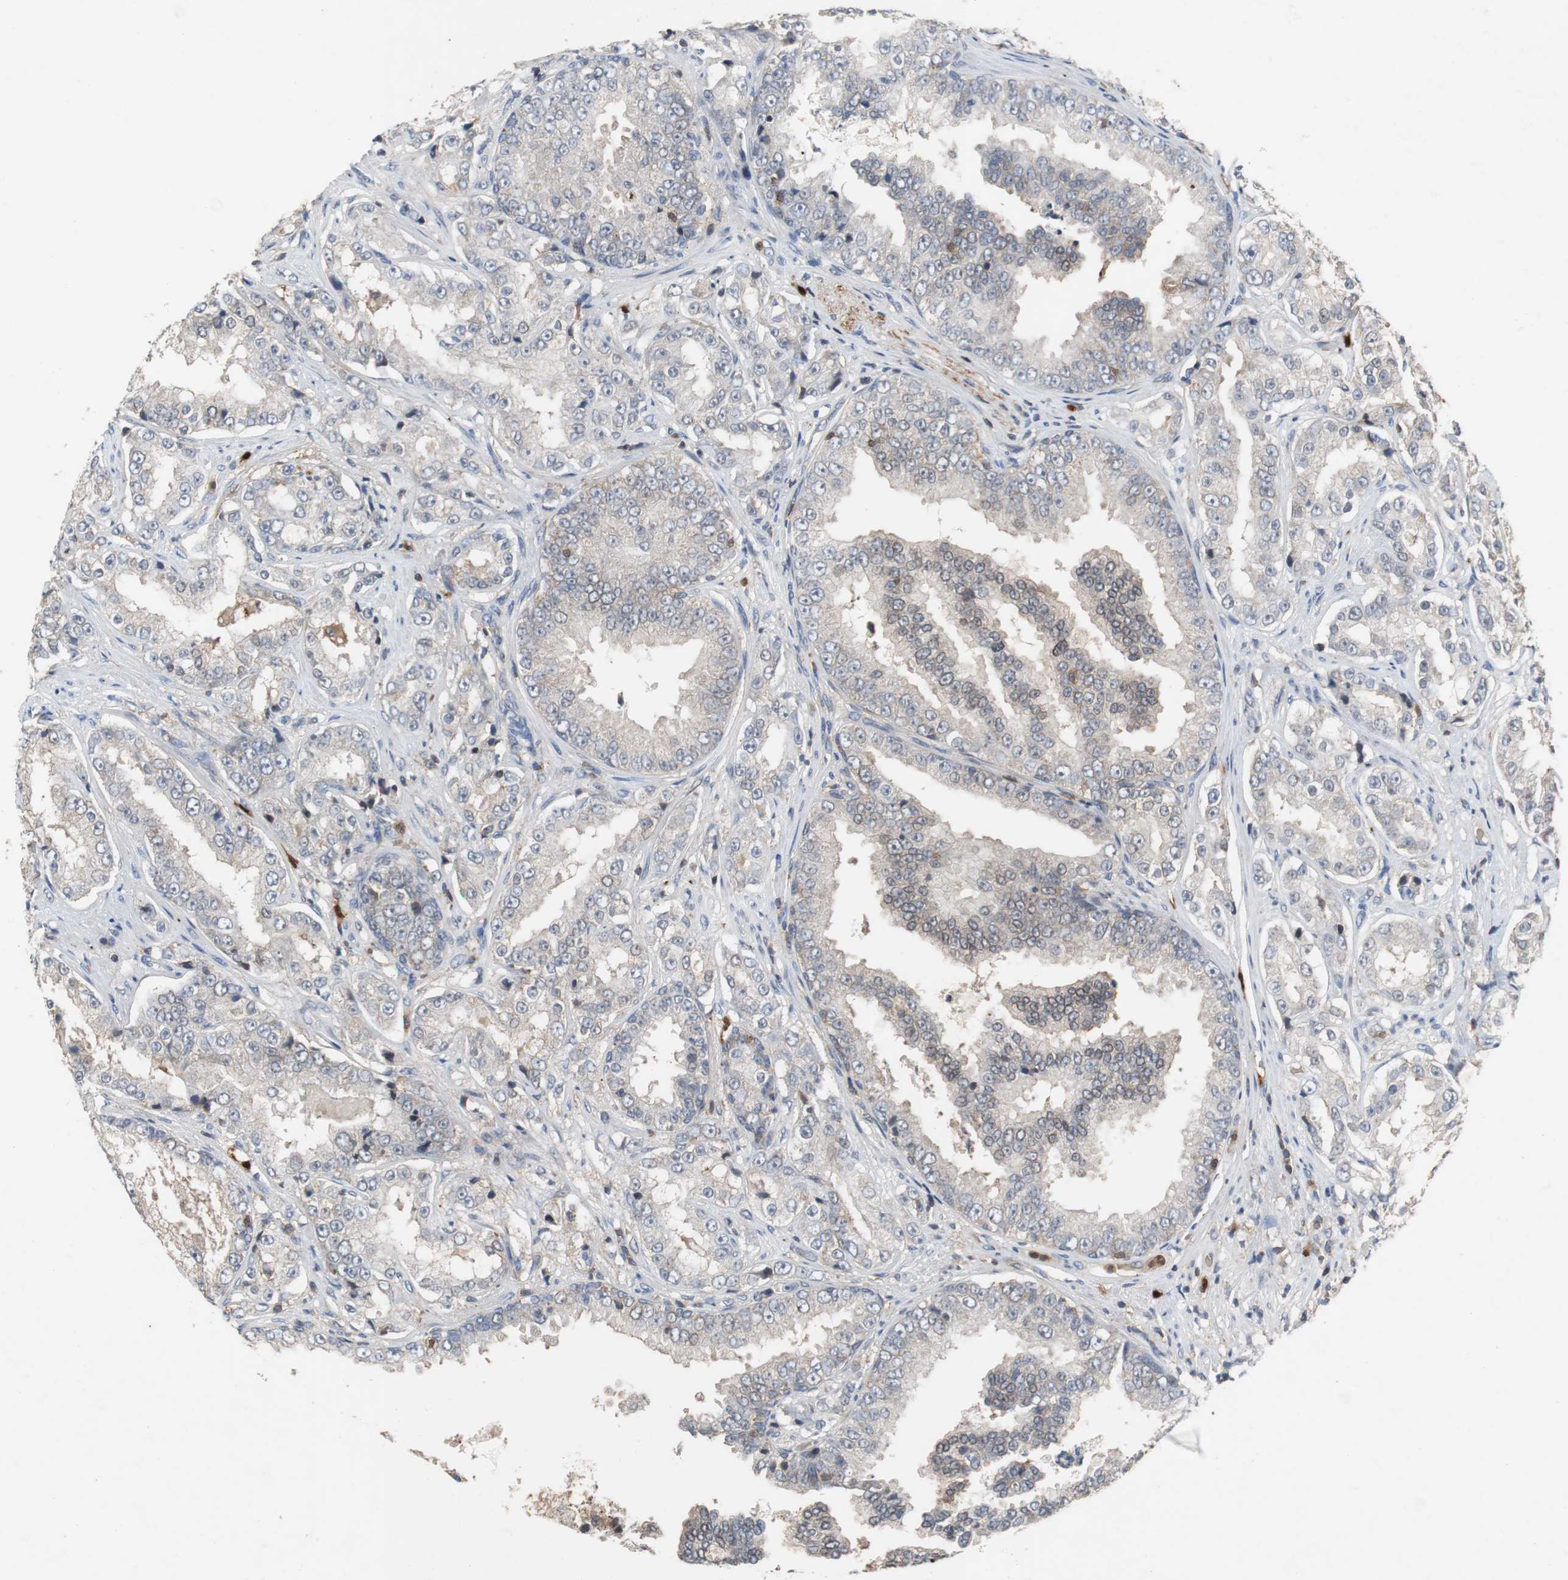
{"staining": {"intensity": "weak", "quantity": "25%-75%", "location": "cytoplasmic/membranous"}, "tissue": "prostate cancer", "cell_type": "Tumor cells", "image_type": "cancer", "snomed": [{"axis": "morphology", "description": "Adenocarcinoma, High grade"}, {"axis": "topography", "description": "Prostate"}], "caption": "IHC staining of prostate high-grade adenocarcinoma, which exhibits low levels of weak cytoplasmic/membranous positivity in approximately 25%-75% of tumor cells indicating weak cytoplasmic/membranous protein staining. The staining was performed using DAB (brown) for protein detection and nuclei were counterstained in hematoxylin (blue).", "gene": "CALB2", "patient": {"sex": "male", "age": 73}}